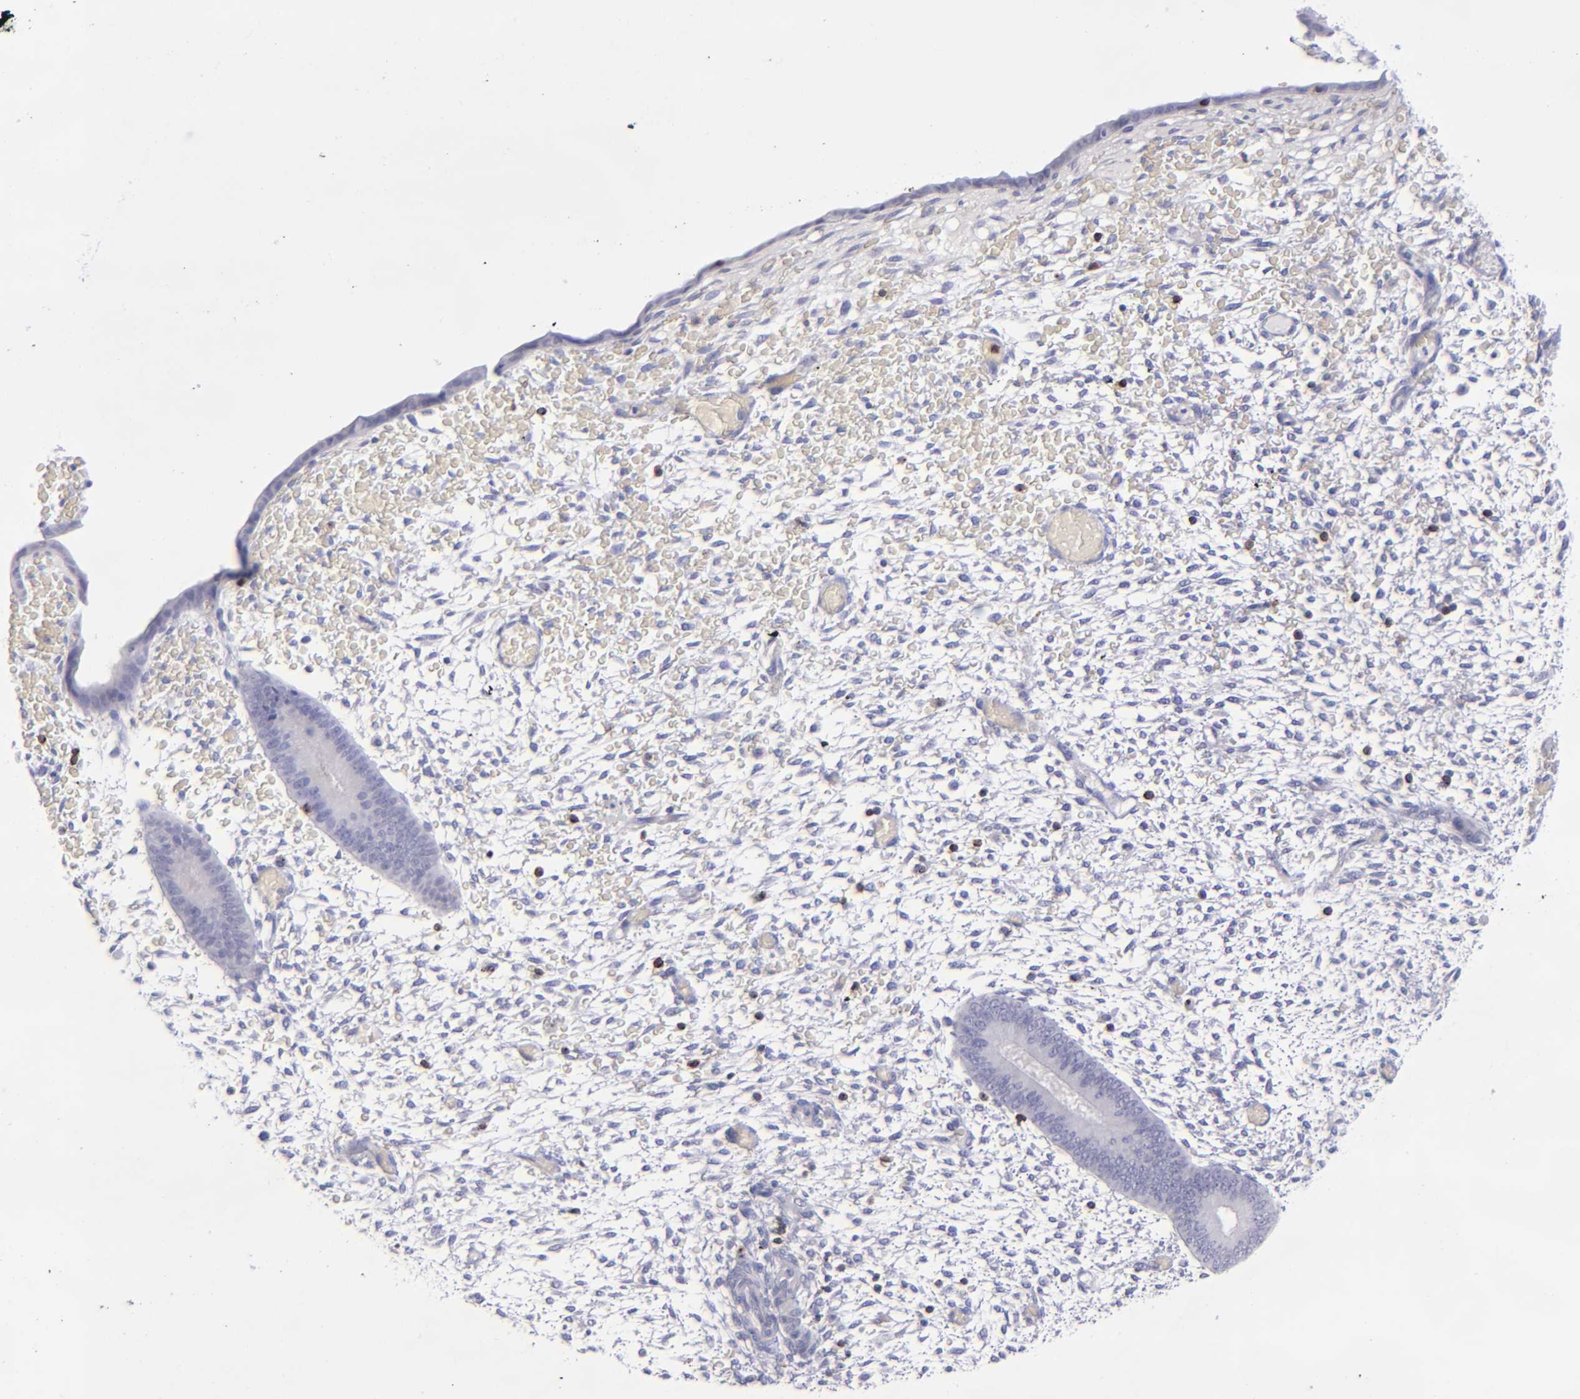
{"staining": {"intensity": "moderate", "quantity": "<25%", "location": "cytoplasmic/membranous"}, "tissue": "endometrium", "cell_type": "Cells in endometrial stroma", "image_type": "normal", "snomed": [{"axis": "morphology", "description": "Normal tissue, NOS"}, {"axis": "topography", "description": "Endometrium"}], "caption": "The immunohistochemical stain labels moderate cytoplasmic/membranous staining in cells in endometrial stroma of normal endometrium. (brown staining indicates protein expression, while blue staining denotes nuclei).", "gene": "CD2", "patient": {"sex": "female", "age": 42}}